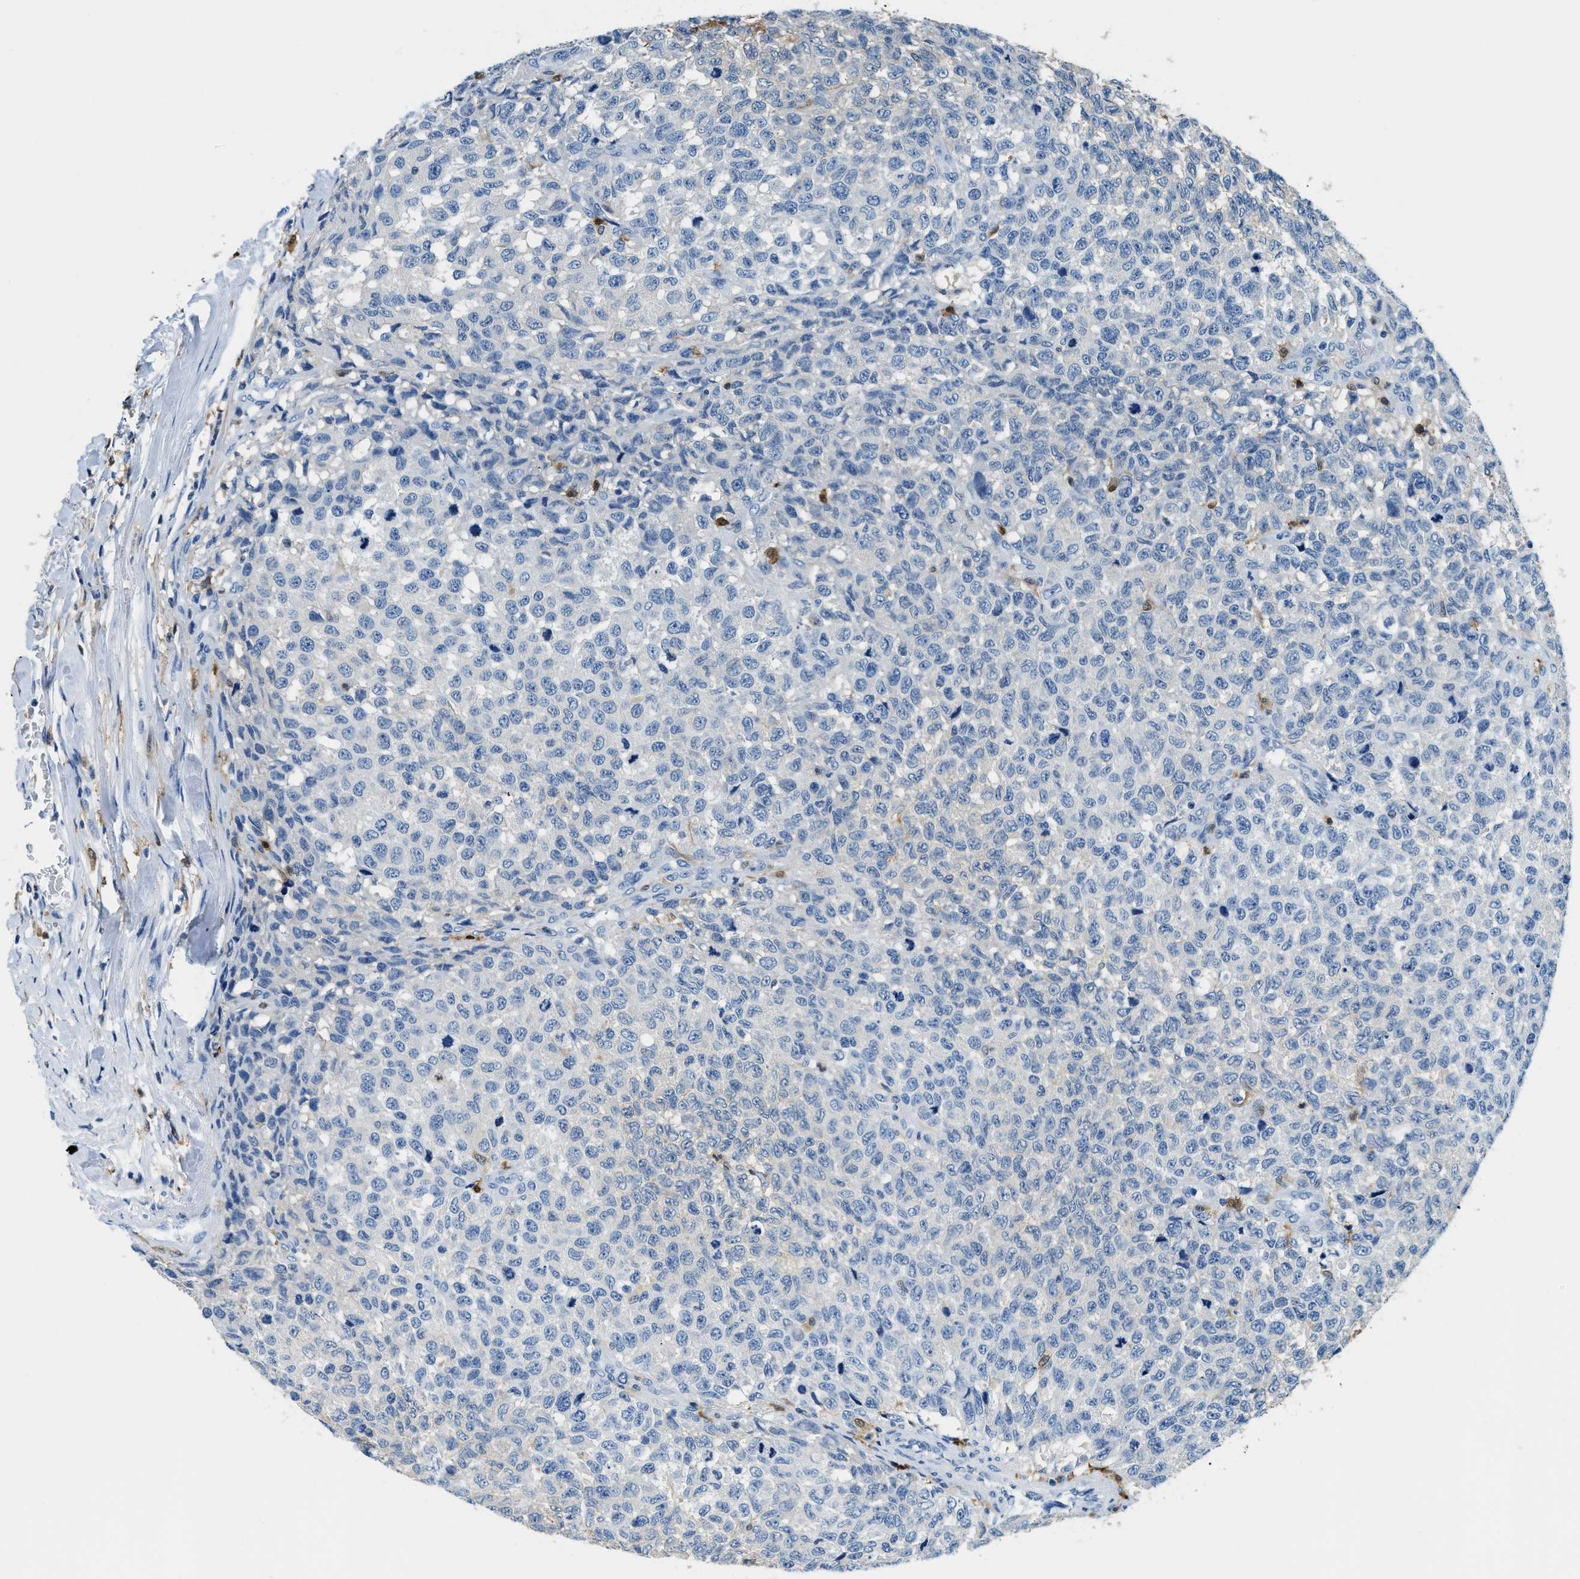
{"staining": {"intensity": "negative", "quantity": "none", "location": "none"}, "tissue": "testis cancer", "cell_type": "Tumor cells", "image_type": "cancer", "snomed": [{"axis": "morphology", "description": "Seminoma, NOS"}, {"axis": "topography", "description": "Testis"}], "caption": "IHC of human testis seminoma exhibits no positivity in tumor cells.", "gene": "CAPG", "patient": {"sex": "male", "age": 59}}